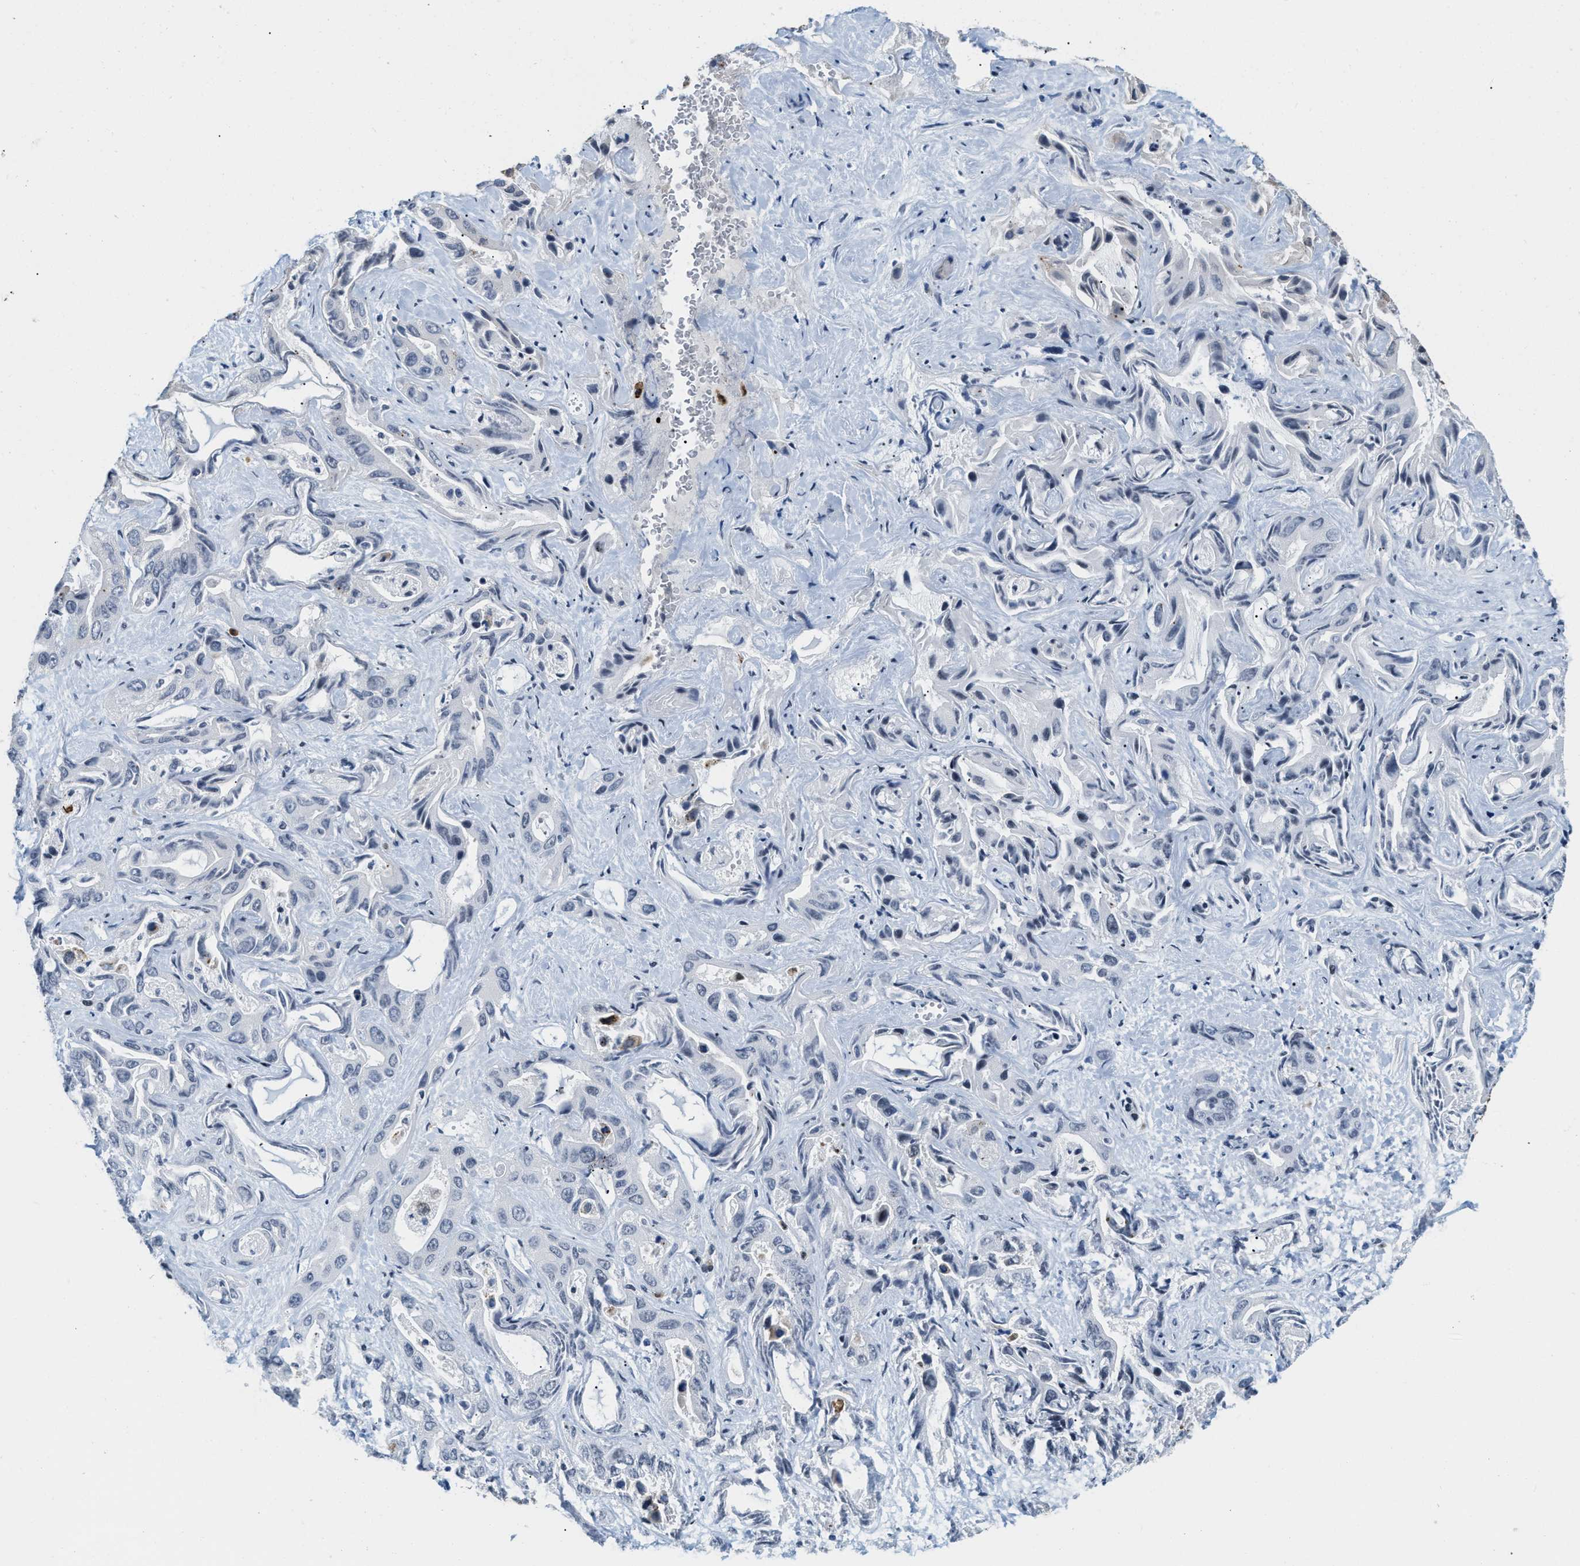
{"staining": {"intensity": "weak", "quantity": "<25%", "location": "cytoplasmic/membranous"}, "tissue": "liver cancer", "cell_type": "Tumor cells", "image_type": "cancer", "snomed": [{"axis": "morphology", "description": "Cholangiocarcinoma"}, {"axis": "topography", "description": "Liver"}], "caption": "Image shows no significant protein staining in tumor cells of liver cholangiocarcinoma.", "gene": "NUMA1", "patient": {"sex": "female", "age": 52}}